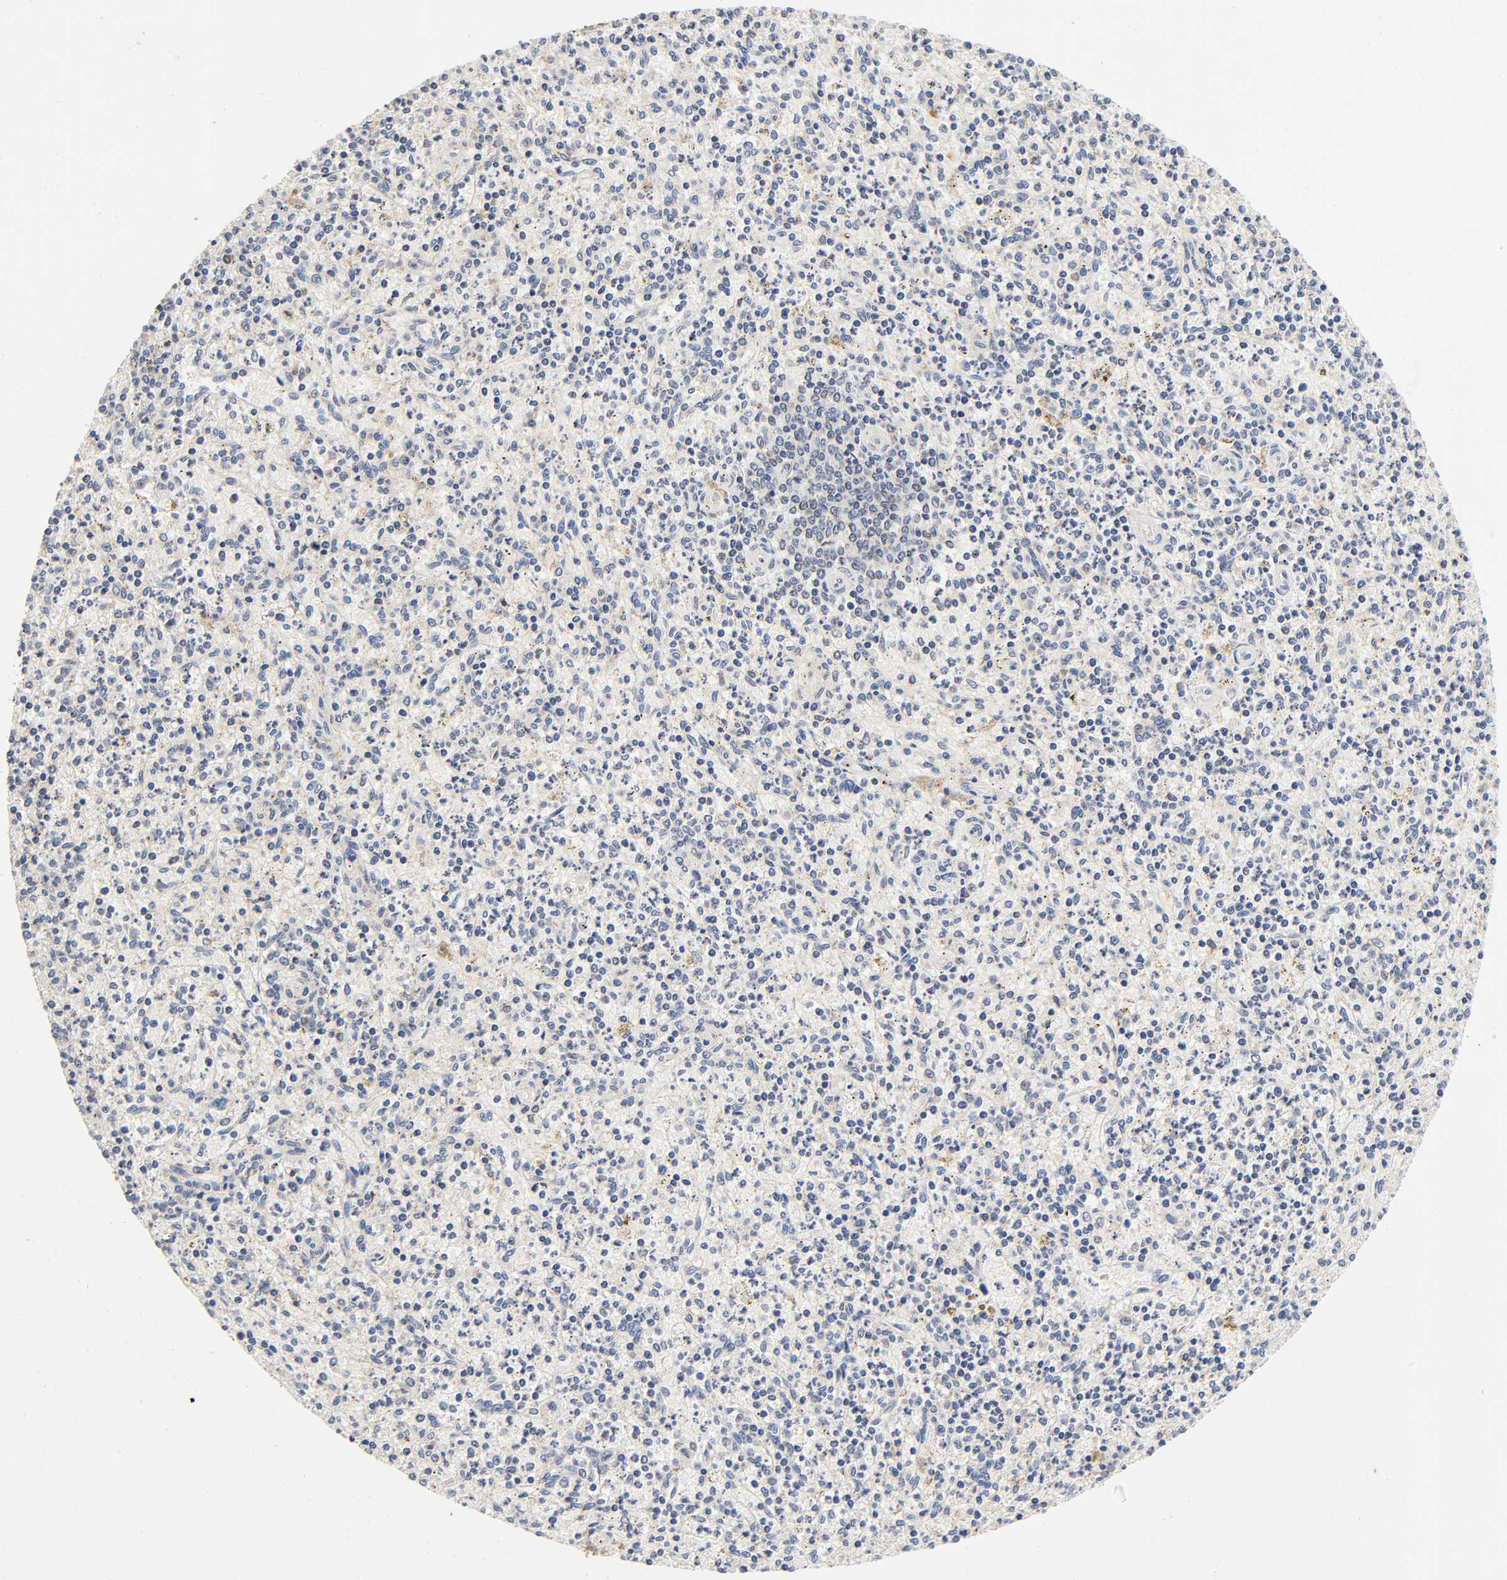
{"staining": {"intensity": "negative", "quantity": "none", "location": "none"}, "tissue": "spleen", "cell_type": "Cells in red pulp", "image_type": "normal", "snomed": [{"axis": "morphology", "description": "Normal tissue, NOS"}, {"axis": "topography", "description": "Spleen"}], "caption": "High power microscopy image of an immunohistochemistry (IHC) image of normal spleen, revealing no significant expression in cells in red pulp.", "gene": "NRP1", "patient": {"sex": "male", "age": 72}}